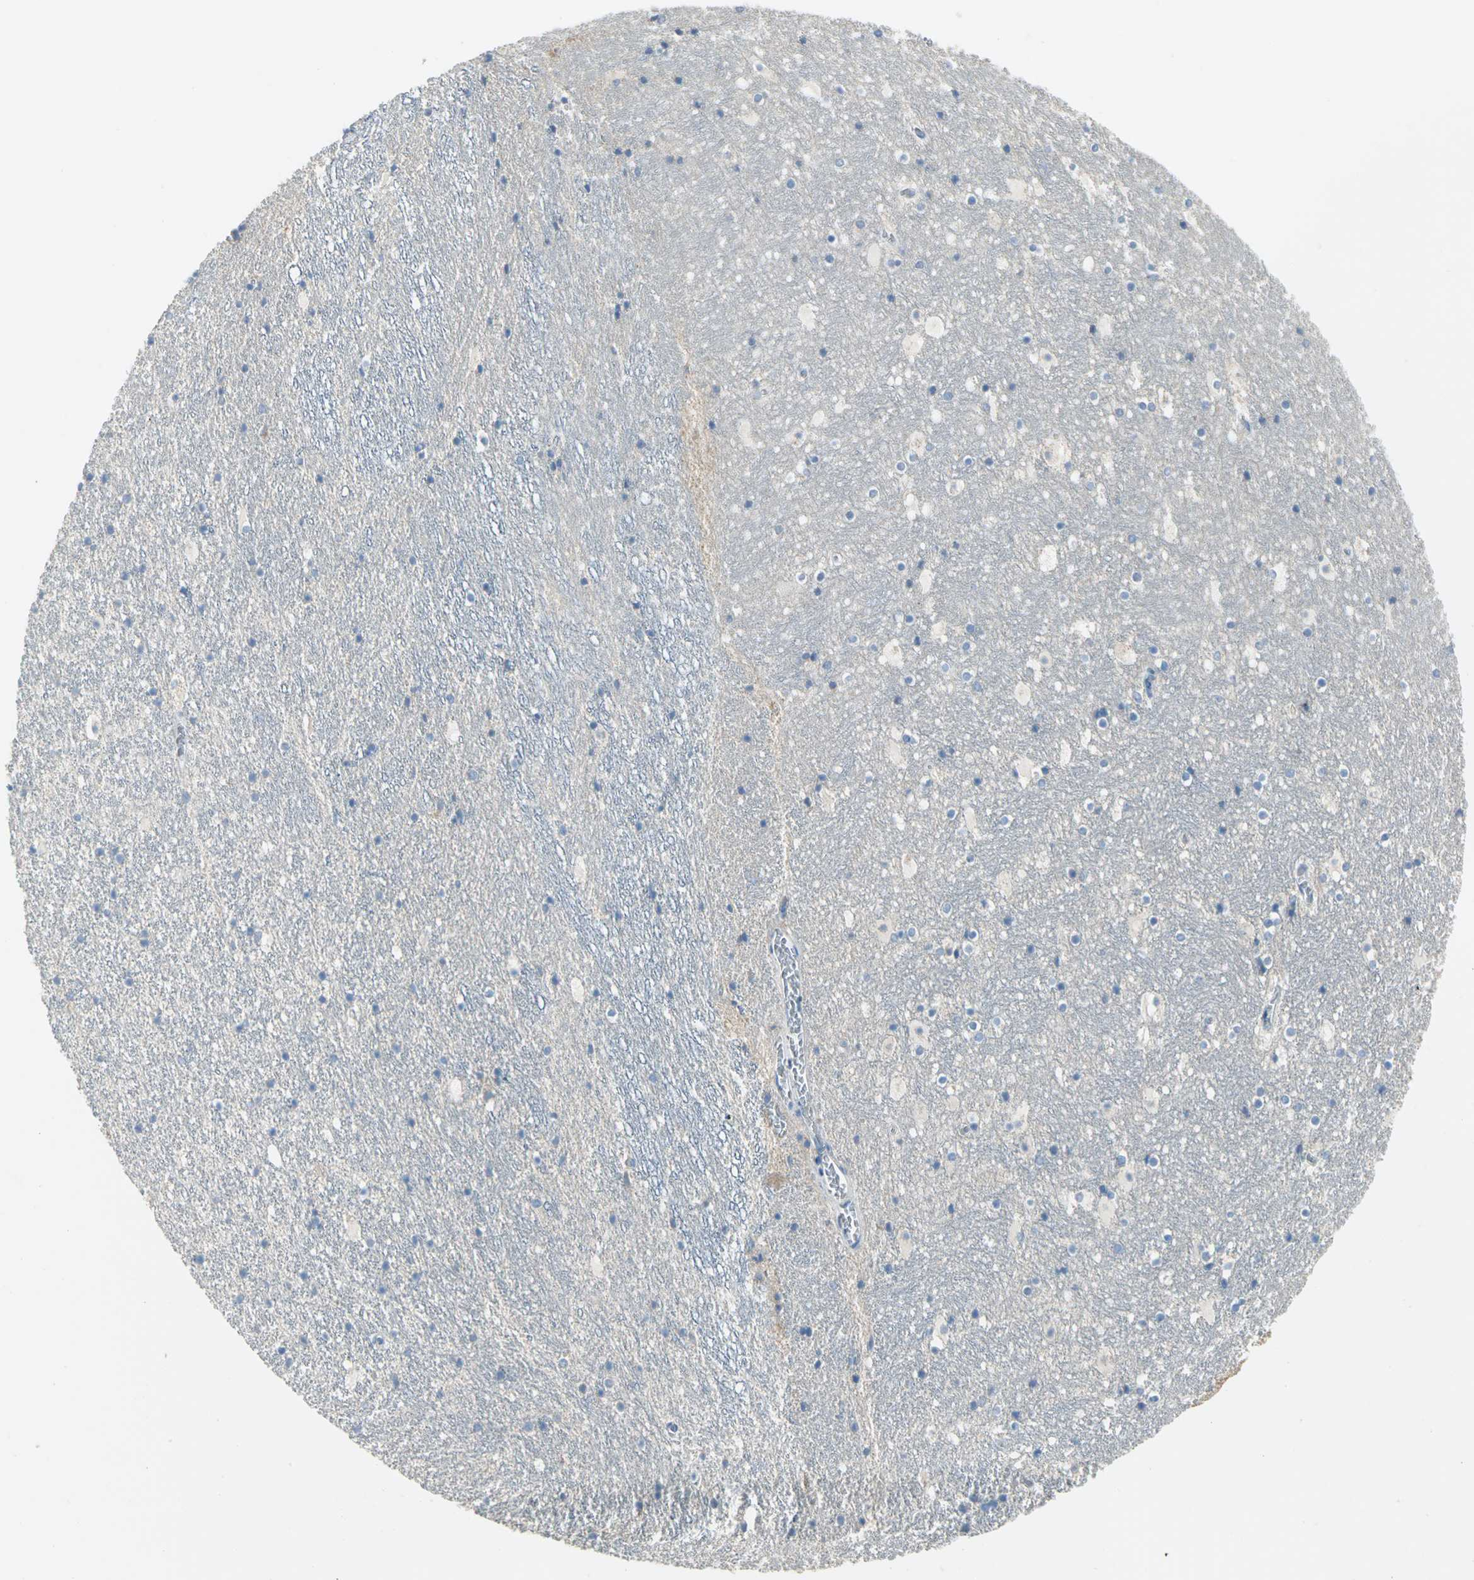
{"staining": {"intensity": "negative", "quantity": "none", "location": "none"}, "tissue": "hippocampus", "cell_type": "Glial cells", "image_type": "normal", "snomed": [{"axis": "morphology", "description": "Normal tissue, NOS"}, {"axis": "topography", "description": "Hippocampus"}], "caption": "Immunohistochemical staining of benign human hippocampus reveals no significant staining in glial cells.", "gene": "ALOX15", "patient": {"sex": "male", "age": 45}}